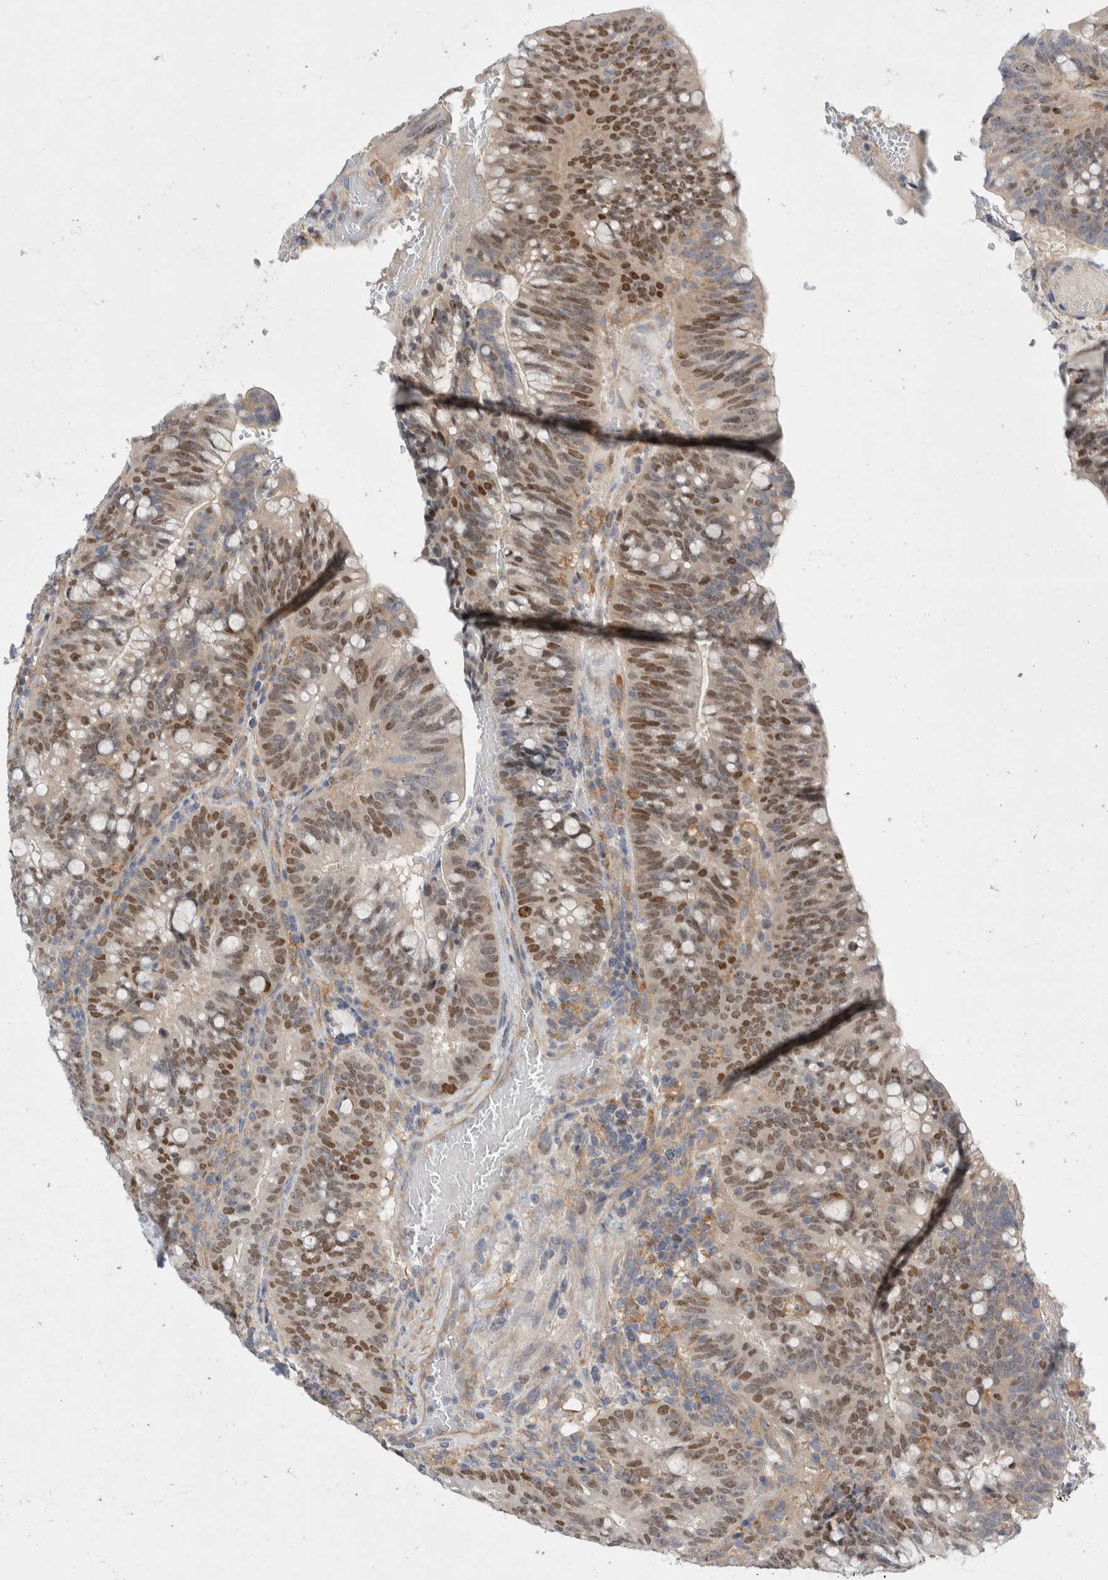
{"staining": {"intensity": "moderate", "quantity": ">75%", "location": "nuclear"}, "tissue": "colorectal cancer", "cell_type": "Tumor cells", "image_type": "cancer", "snomed": [{"axis": "morphology", "description": "Adenocarcinoma, NOS"}, {"axis": "topography", "description": "Colon"}], "caption": "A brown stain highlights moderate nuclear staining of a protein in human colorectal adenocarcinoma tumor cells. The staining was performed using DAB (3,3'-diaminobenzidine) to visualize the protein expression in brown, while the nuclei were stained in blue with hematoxylin (Magnification: 20x).", "gene": "CDCA7L", "patient": {"sex": "female", "age": 66}}